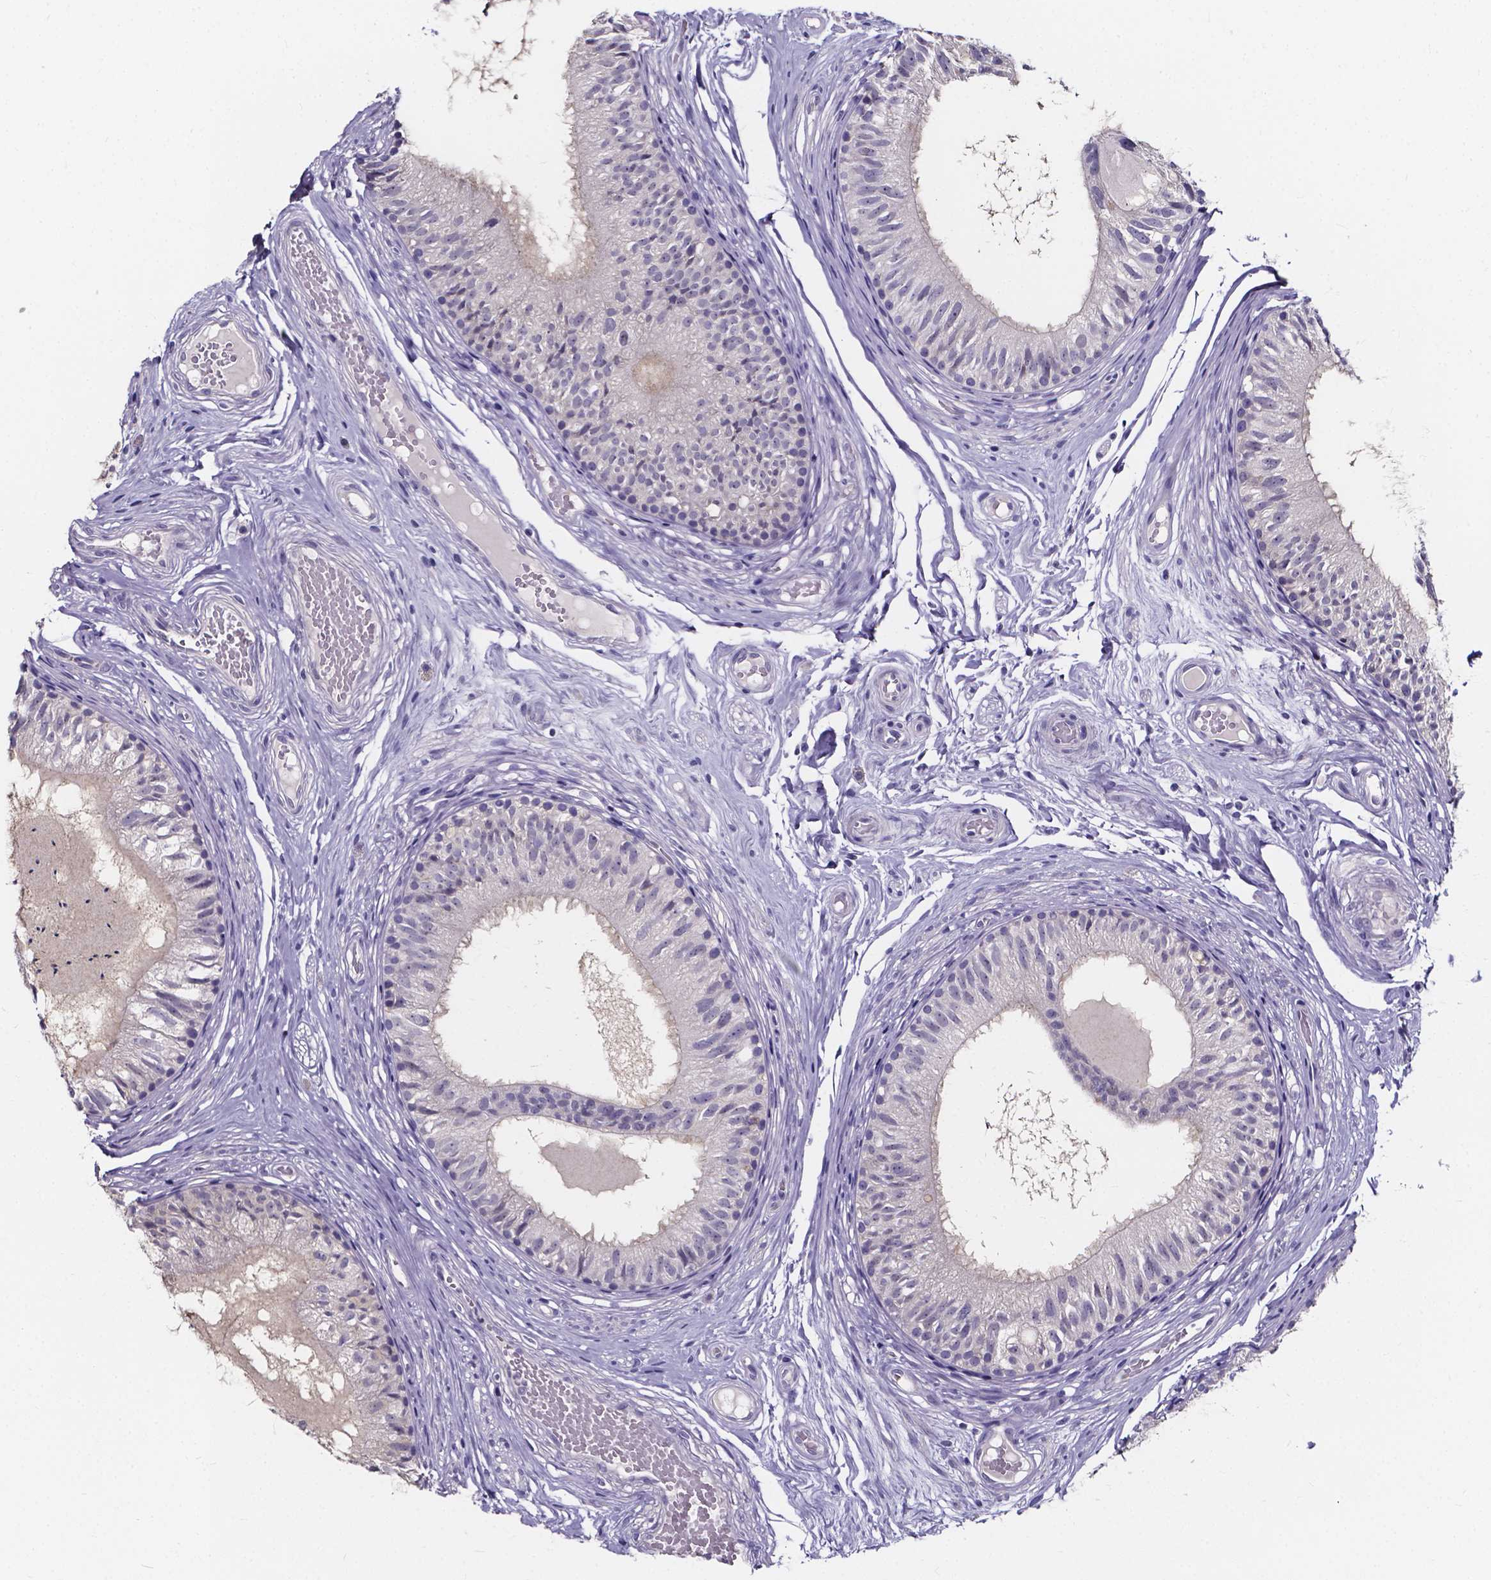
{"staining": {"intensity": "negative", "quantity": "none", "location": "none"}, "tissue": "epididymis", "cell_type": "Glandular cells", "image_type": "normal", "snomed": [{"axis": "morphology", "description": "Normal tissue, NOS"}, {"axis": "topography", "description": "Epididymis"}], "caption": "Protein analysis of normal epididymis reveals no significant expression in glandular cells. The staining was performed using DAB (3,3'-diaminobenzidine) to visualize the protein expression in brown, while the nuclei were stained in blue with hematoxylin (Magnification: 20x).", "gene": "SPOCD1", "patient": {"sex": "male", "age": 29}}